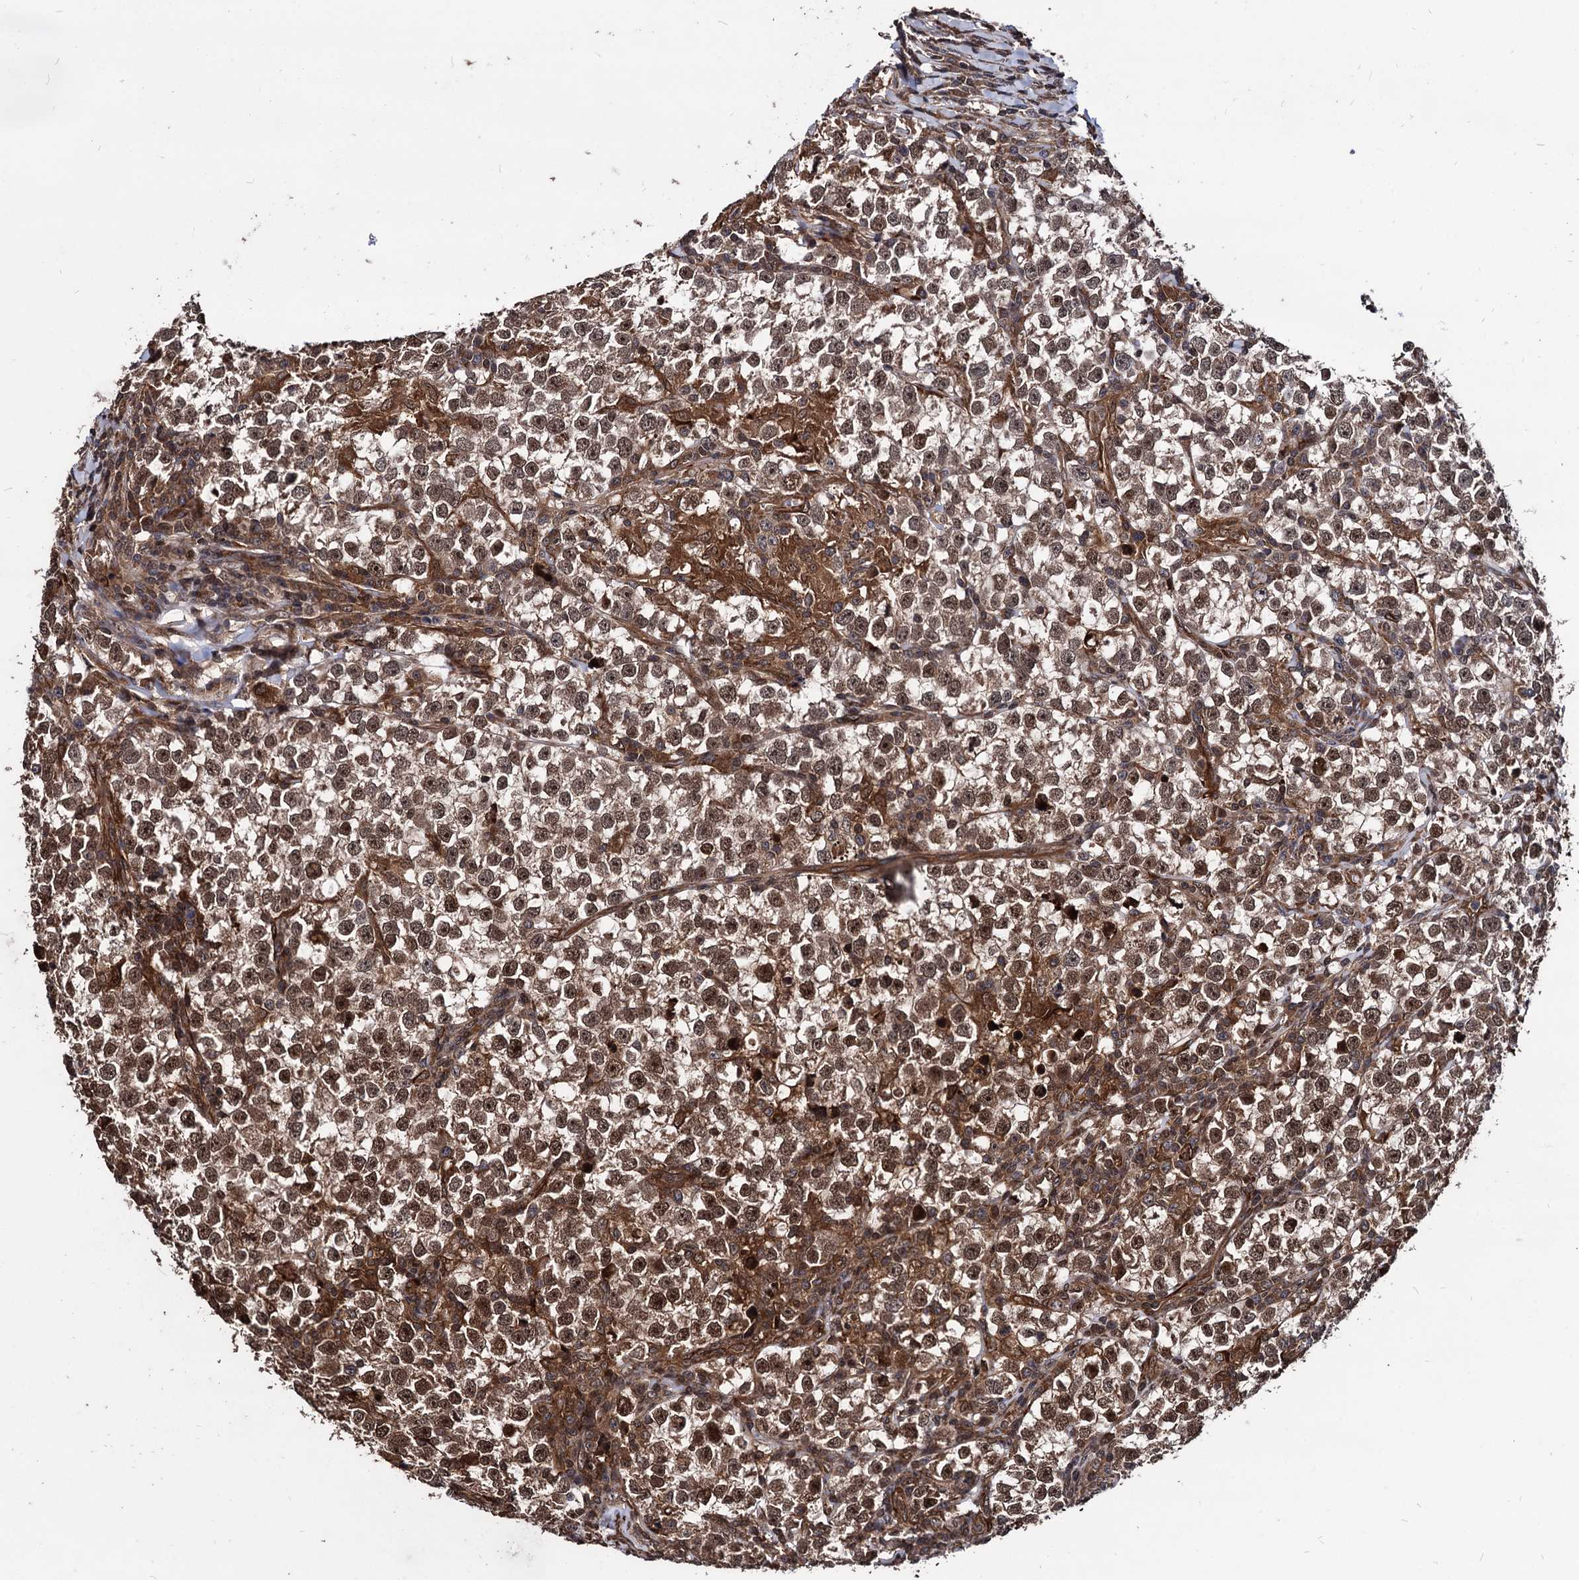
{"staining": {"intensity": "moderate", "quantity": ">75%", "location": "cytoplasmic/membranous,nuclear"}, "tissue": "testis cancer", "cell_type": "Tumor cells", "image_type": "cancer", "snomed": [{"axis": "morphology", "description": "Normal tissue, NOS"}, {"axis": "morphology", "description": "Seminoma, NOS"}, {"axis": "topography", "description": "Testis"}], "caption": "Brown immunohistochemical staining in testis seminoma displays moderate cytoplasmic/membranous and nuclear expression in about >75% of tumor cells.", "gene": "ANKRD12", "patient": {"sex": "male", "age": 43}}